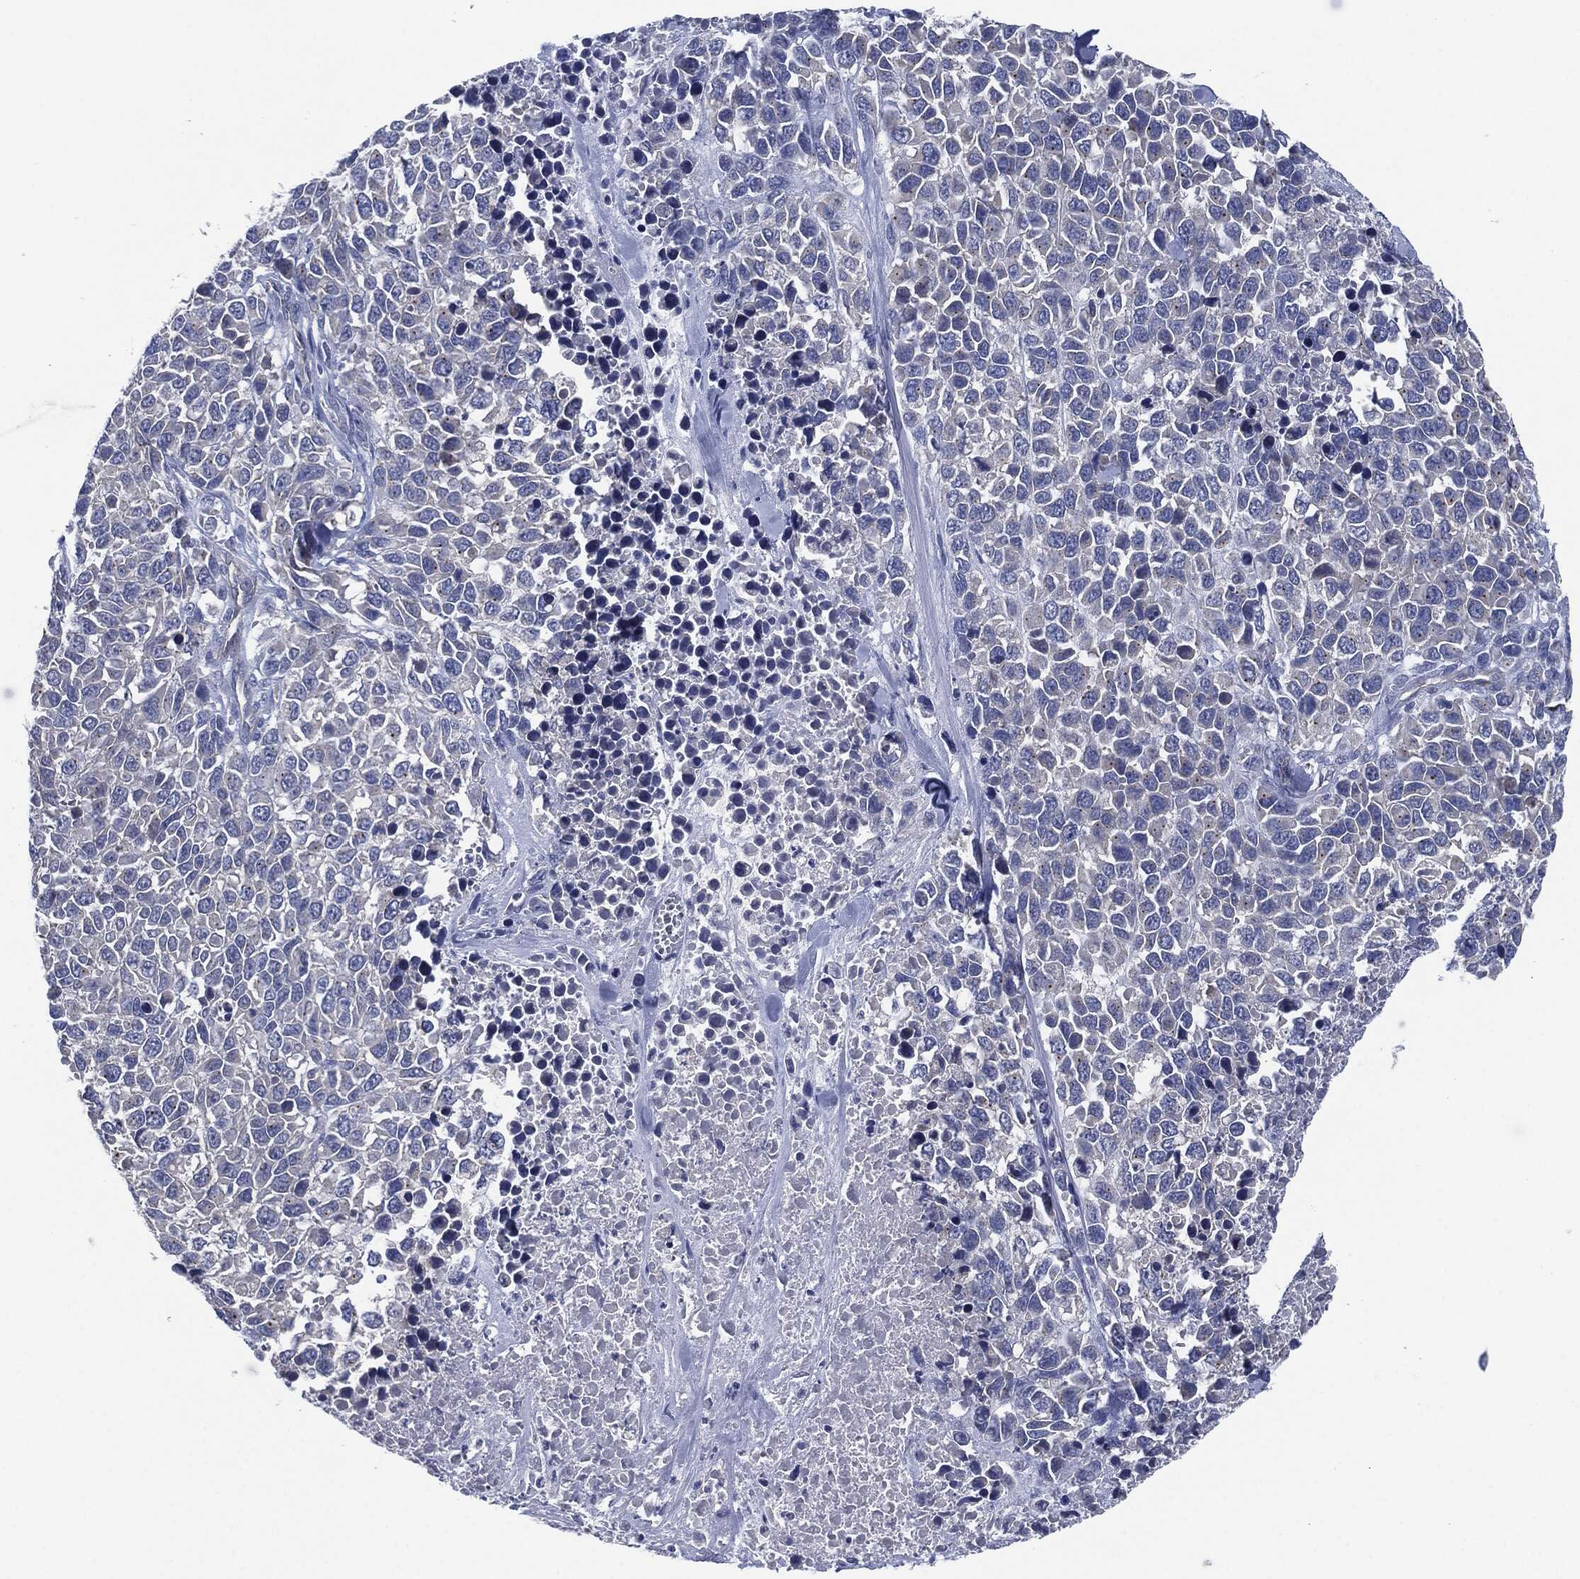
{"staining": {"intensity": "negative", "quantity": "none", "location": "none"}, "tissue": "melanoma", "cell_type": "Tumor cells", "image_type": "cancer", "snomed": [{"axis": "morphology", "description": "Malignant melanoma, Metastatic site"}, {"axis": "topography", "description": "Skin"}], "caption": "High power microscopy micrograph of an IHC image of melanoma, revealing no significant positivity in tumor cells.", "gene": "SHROOM2", "patient": {"sex": "male", "age": 84}}